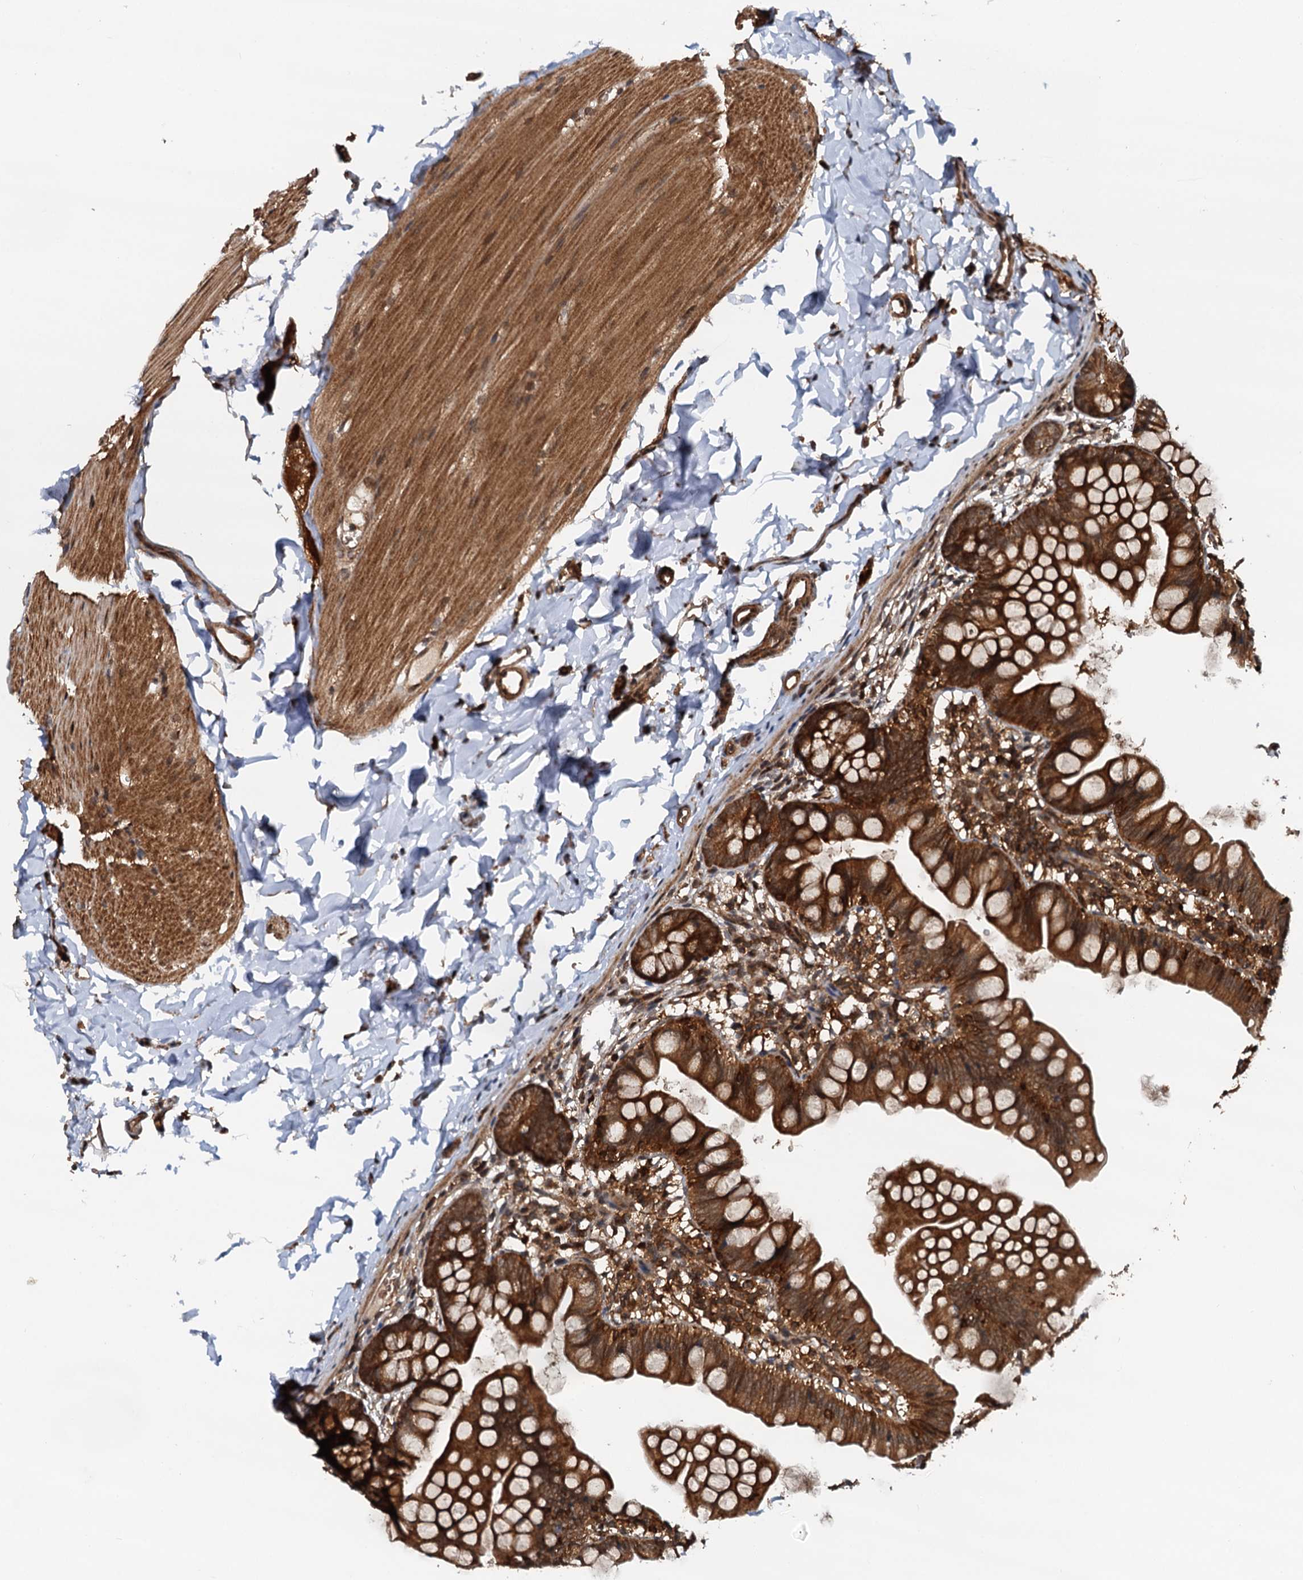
{"staining": {"intensity": "strong", "quantity": ">75%", "location": "cytoplasmic/membranous"}, "tissue": "small intestine", "cell_type": "Glandular cells", "image_type": "normal", "snomed": [{"axis": "morphology", "description": "Normal tissue, NOS"}, {"axis": "topography", "description": "Small intestine"}], "caption": "Immunohistochemistry image of normal small intestine stained for a protein (brown), which displays high levels of strong cytoplasmic/membranous staining in about >75% of glandular cells.", "gene": "STUB1", "patient": {"sex": "male", "age": 7}}